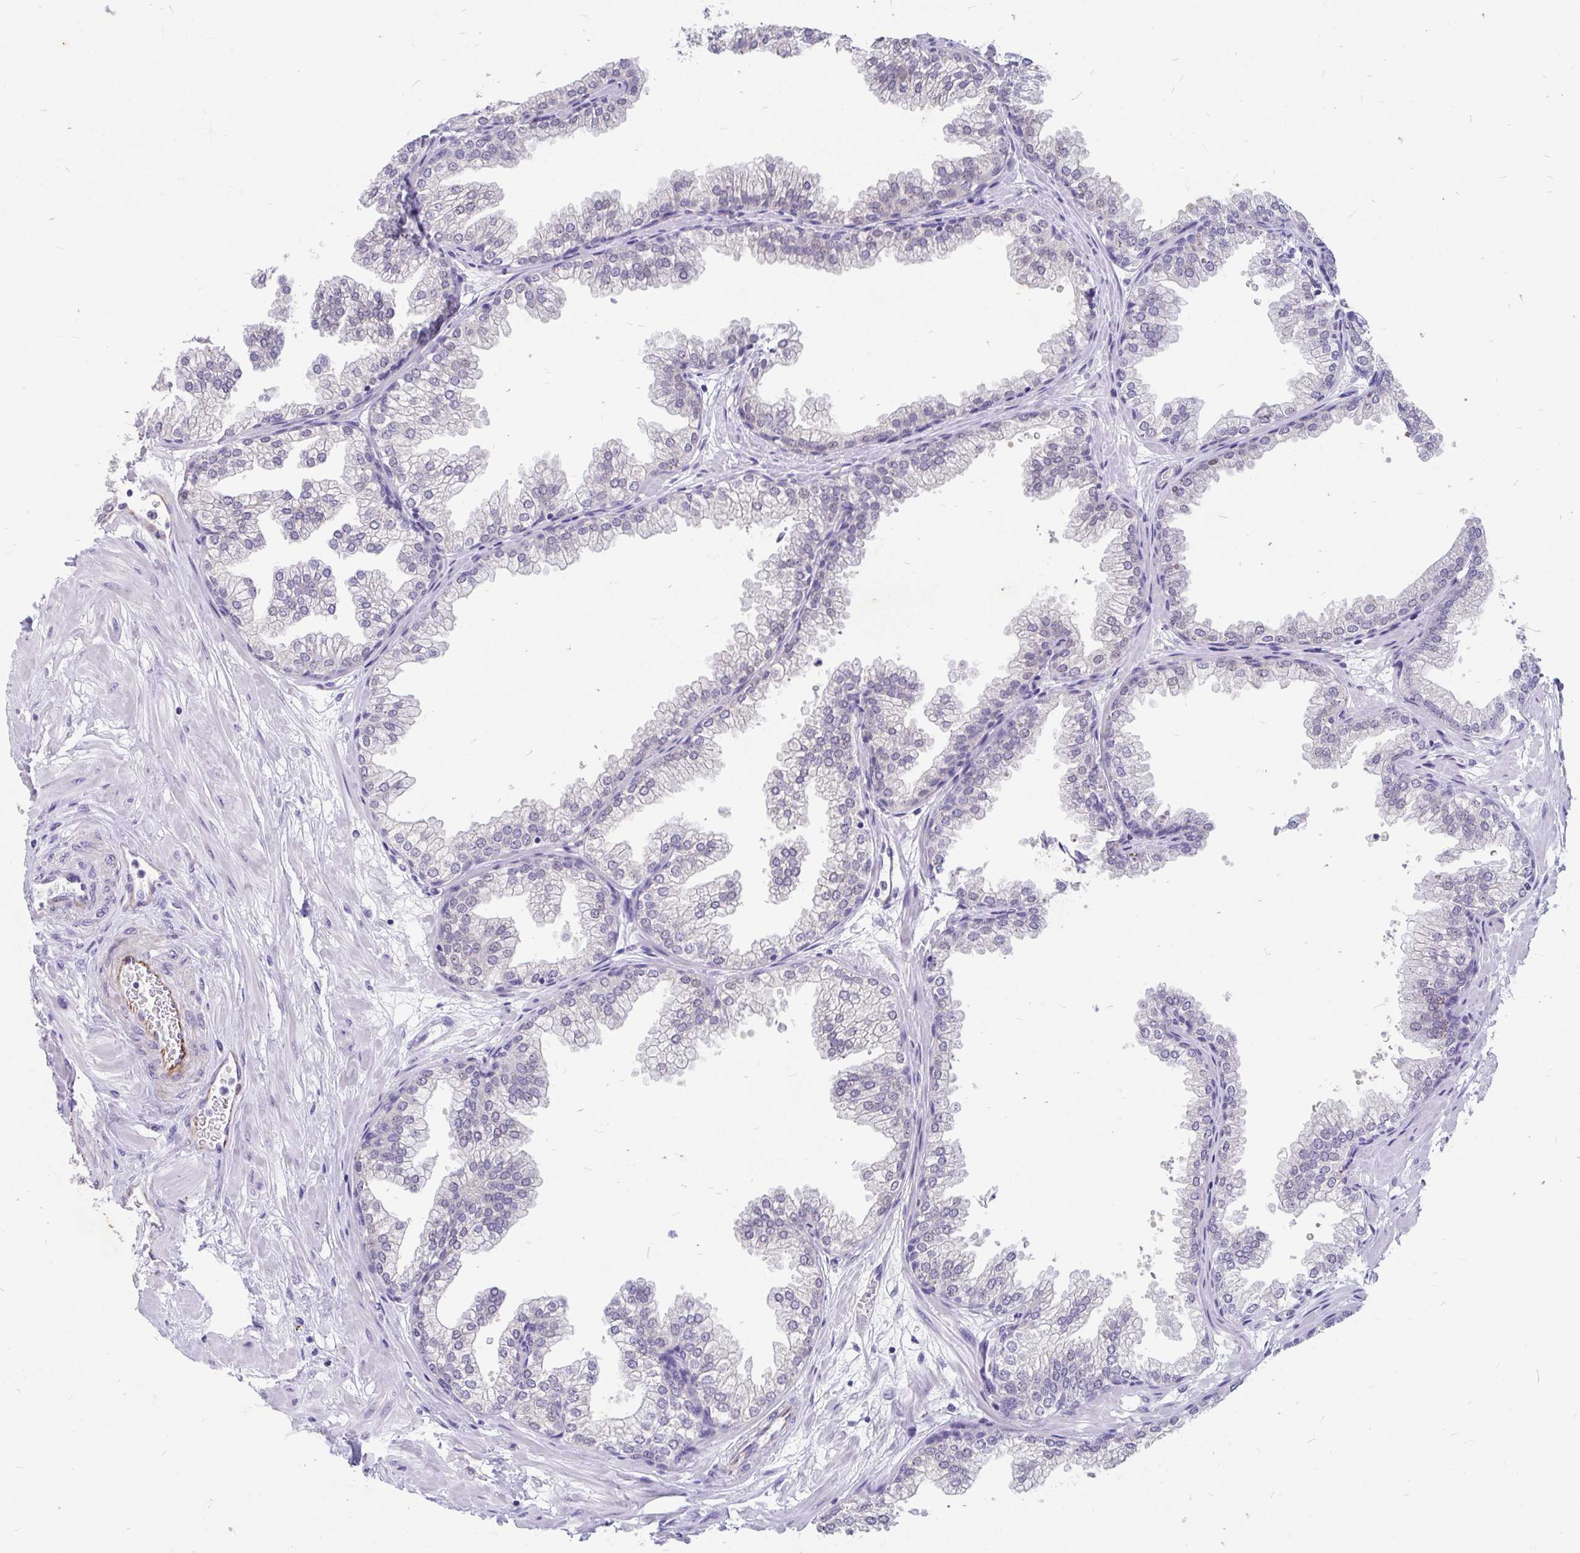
{"staining": {"intensity": "negative", "quantity": "none", "location": "none"}, "tissue": "prostate", "cell_type": "Glandular cells", "image_type": "normal", "snomed": [{"axis": "morphology", "description": "Normal tissue, NOS"}, {"axis": "topography", "description": "Prostate"}], "caption": "Prostate was stained to show a protein in brown. There is no significant positivity in glandular cells. Nuclei are stained in blue.", "gene": "EML5", "patient": {"sex": "male", "age": 37}}